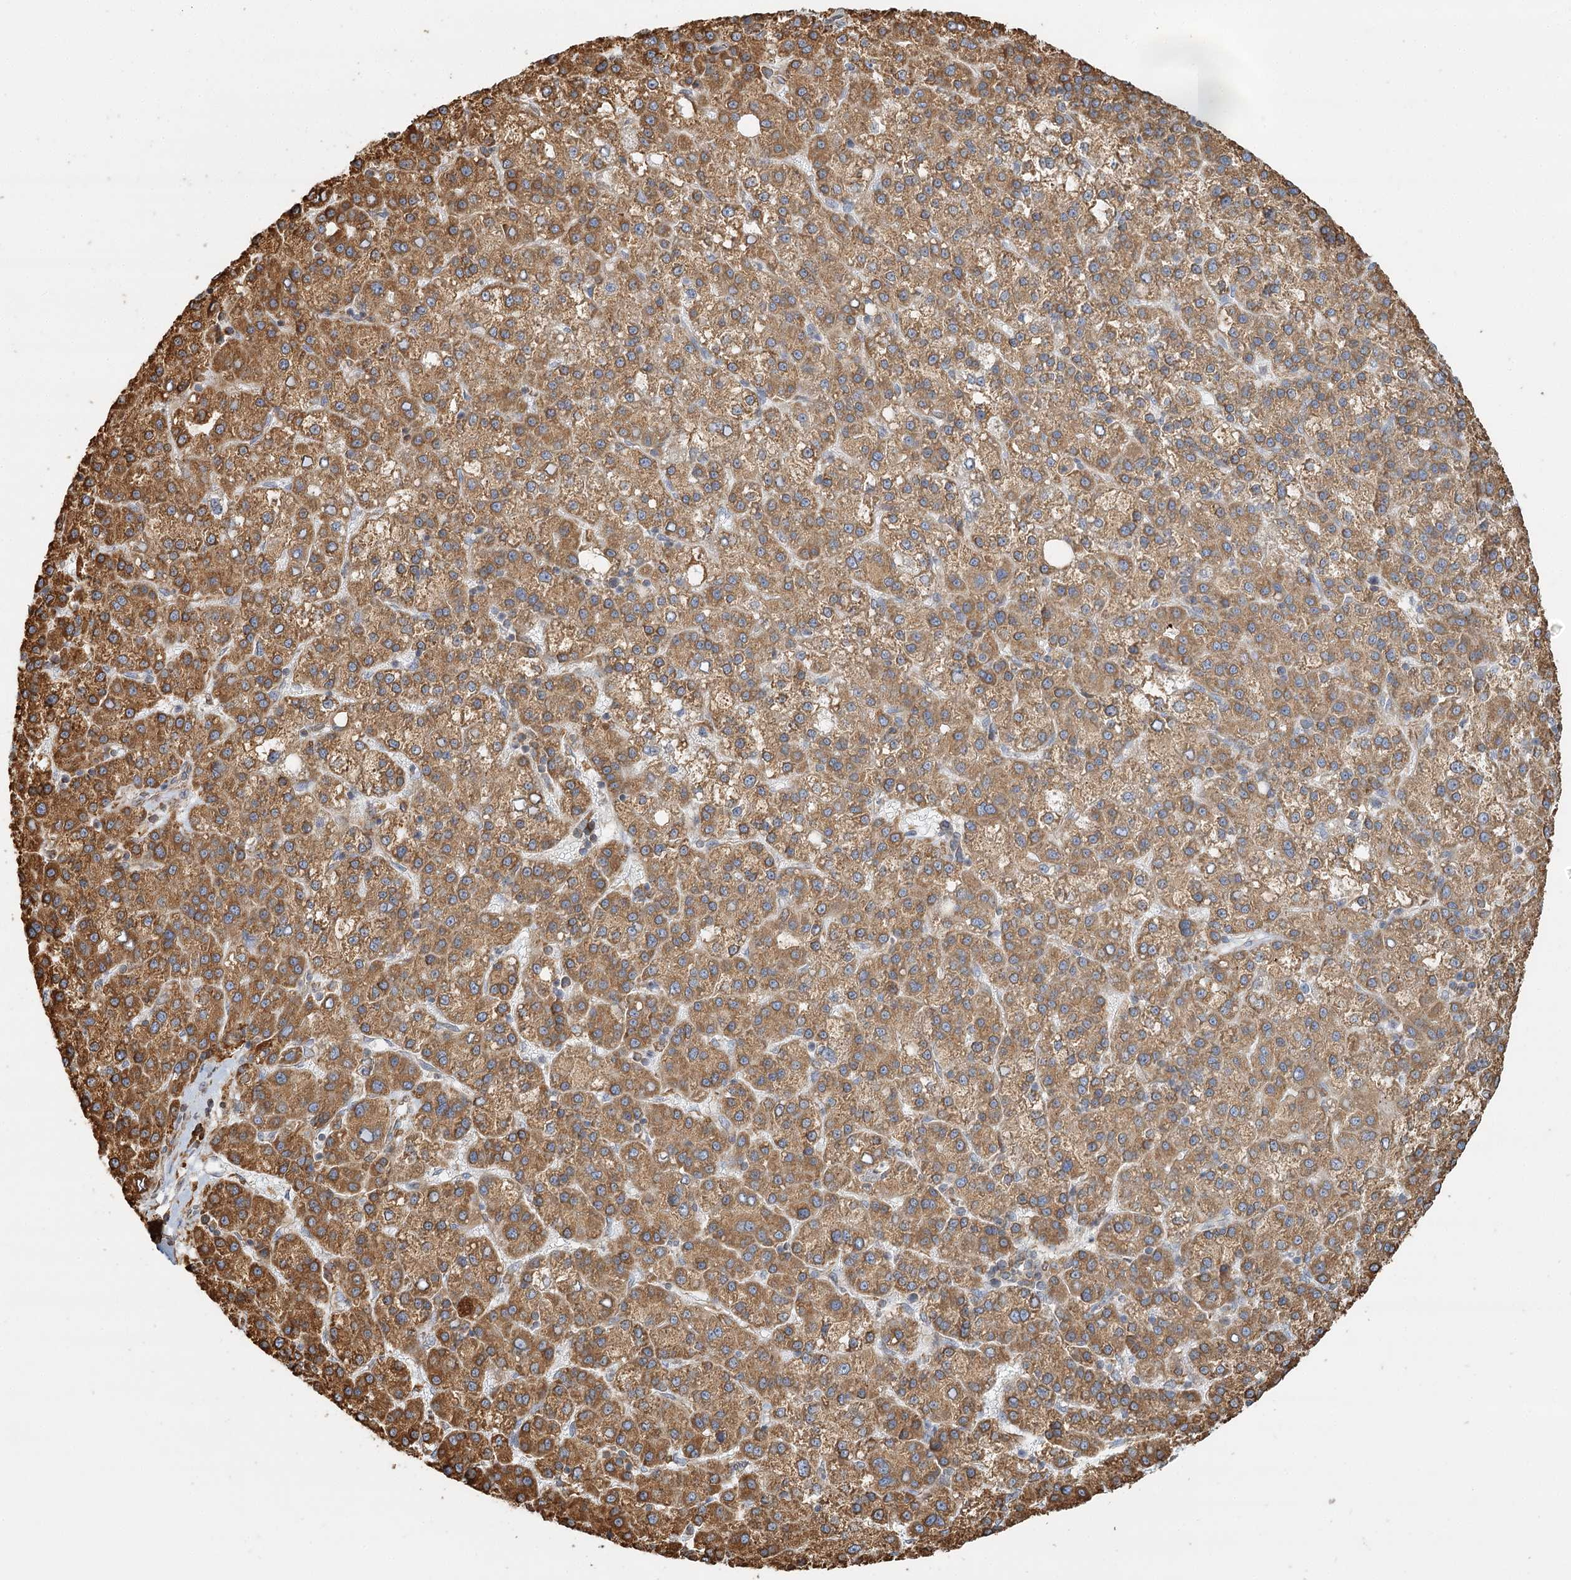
{"staining": {"intensity": "moderate", "quantity": ">75%", "location": "cytoplasmic/membranous"}, "tissue": "liver cancer", "cell_type": "Tumor cells", "image_type": "cancer", "snomed": [{"axis": "morphology", "description": "Carcinoma, Hepatocellular, NOS"}, {"axis": "topography", "description": "Liver"}], "caption": "IHC (DAB (3,3'-diaminobenzidine)) staining of human hepatocellular carcinoma (liver) reveals moderate cytoplasmic/membranous protein staining in approximately >75% of tumor cells.", "gene": "TAS1R1", "patient": {"sex": "female", "age": 58}}